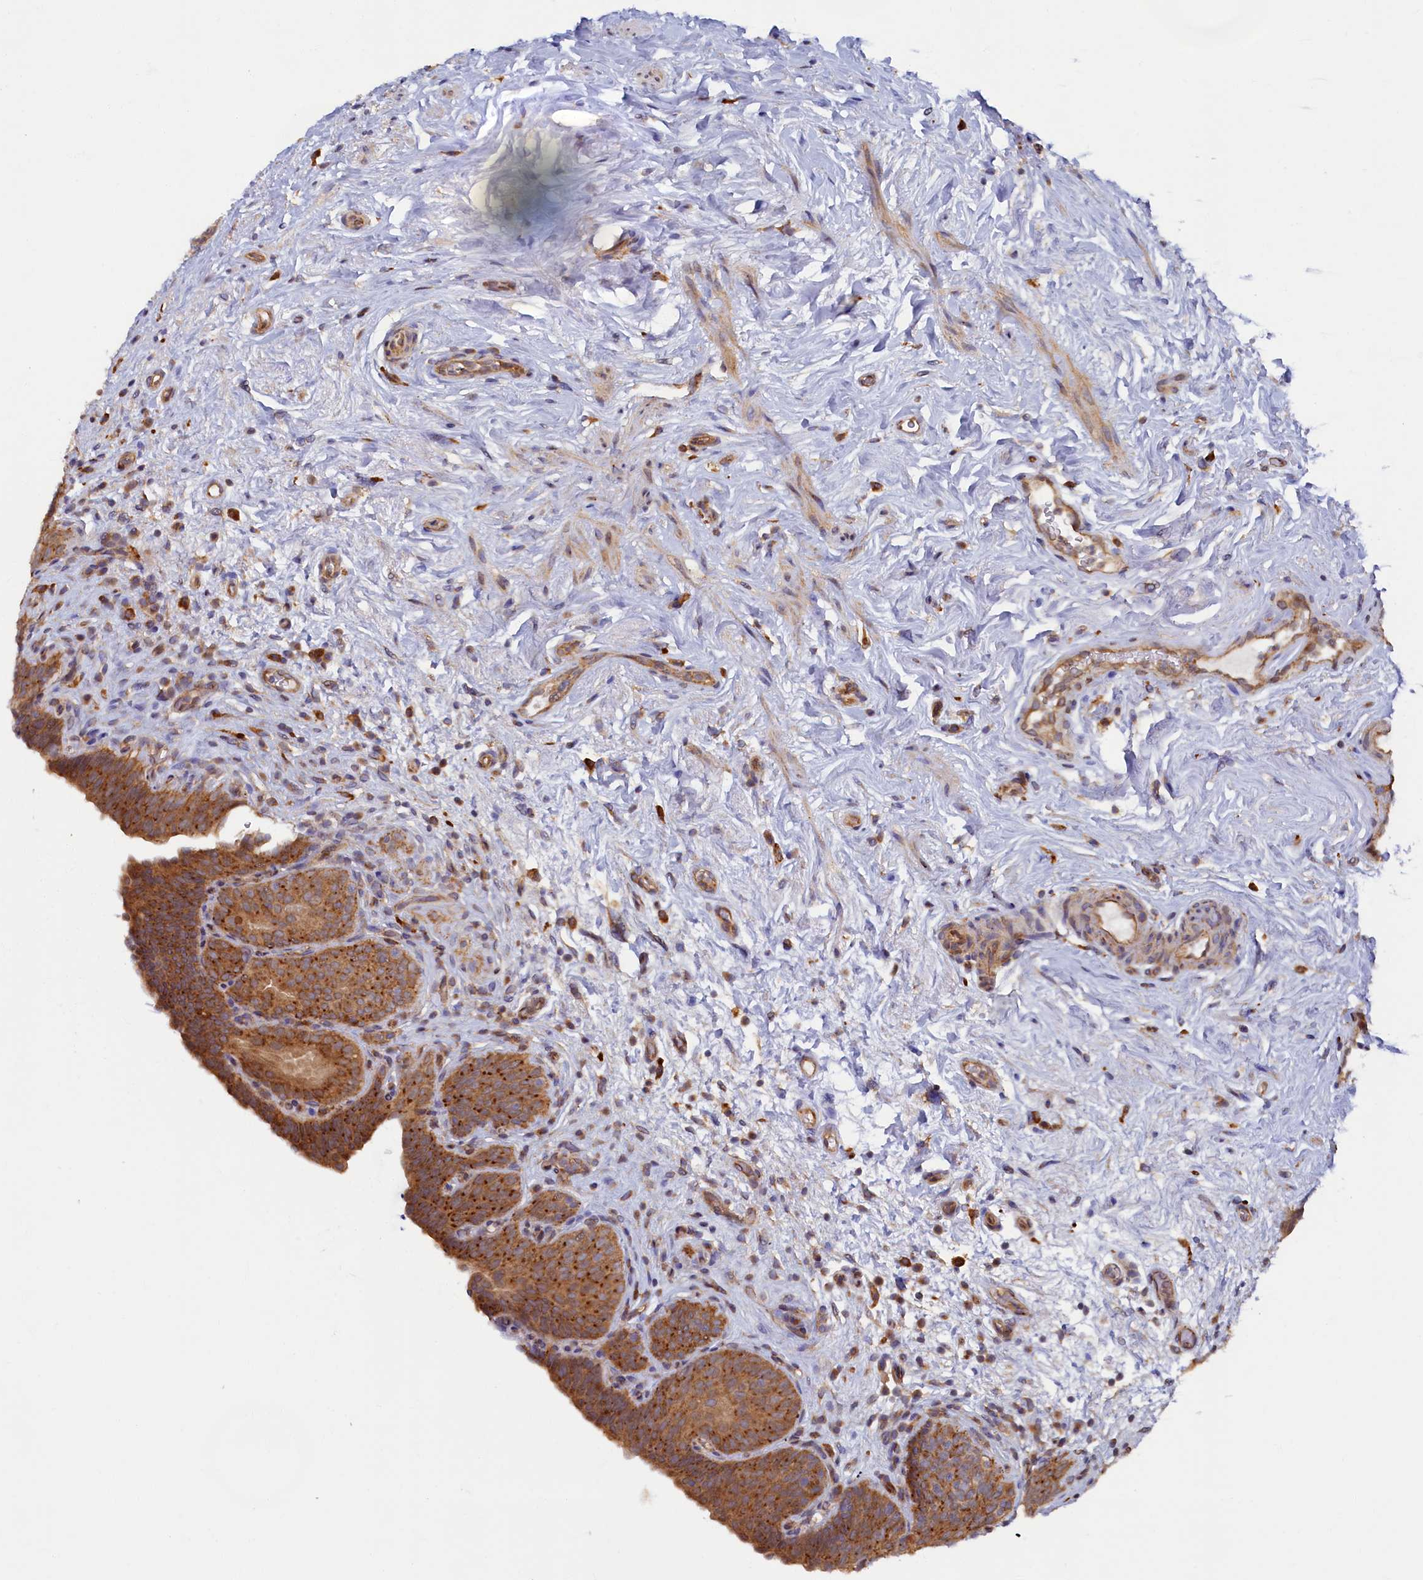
{"staining": {"intensity": "strong", "quantity": "25%-75%", "location": "cytoplasmic/membranous"}, "tissue": "urinary bladder", "cell_type": "Urothelial cells", "image_type": "normal", "snomed": [{"axis": "morphology", "description": "Normal tissue, NOS"}, {"axis": "topography", "description": "Urinary bladder"}], "caption": "The photomicrograph demonstrates immunohistochemical staining of normal urinary bladder. There is strong cytoplasmic/membranous expression is appreciated in approximately 25%-75% of urothelial cells. (DAB IHC, brown staining for protein, blue staining for nuclei).", "gene": "STX12", "patient": {"sex": "male", "age": 83}}